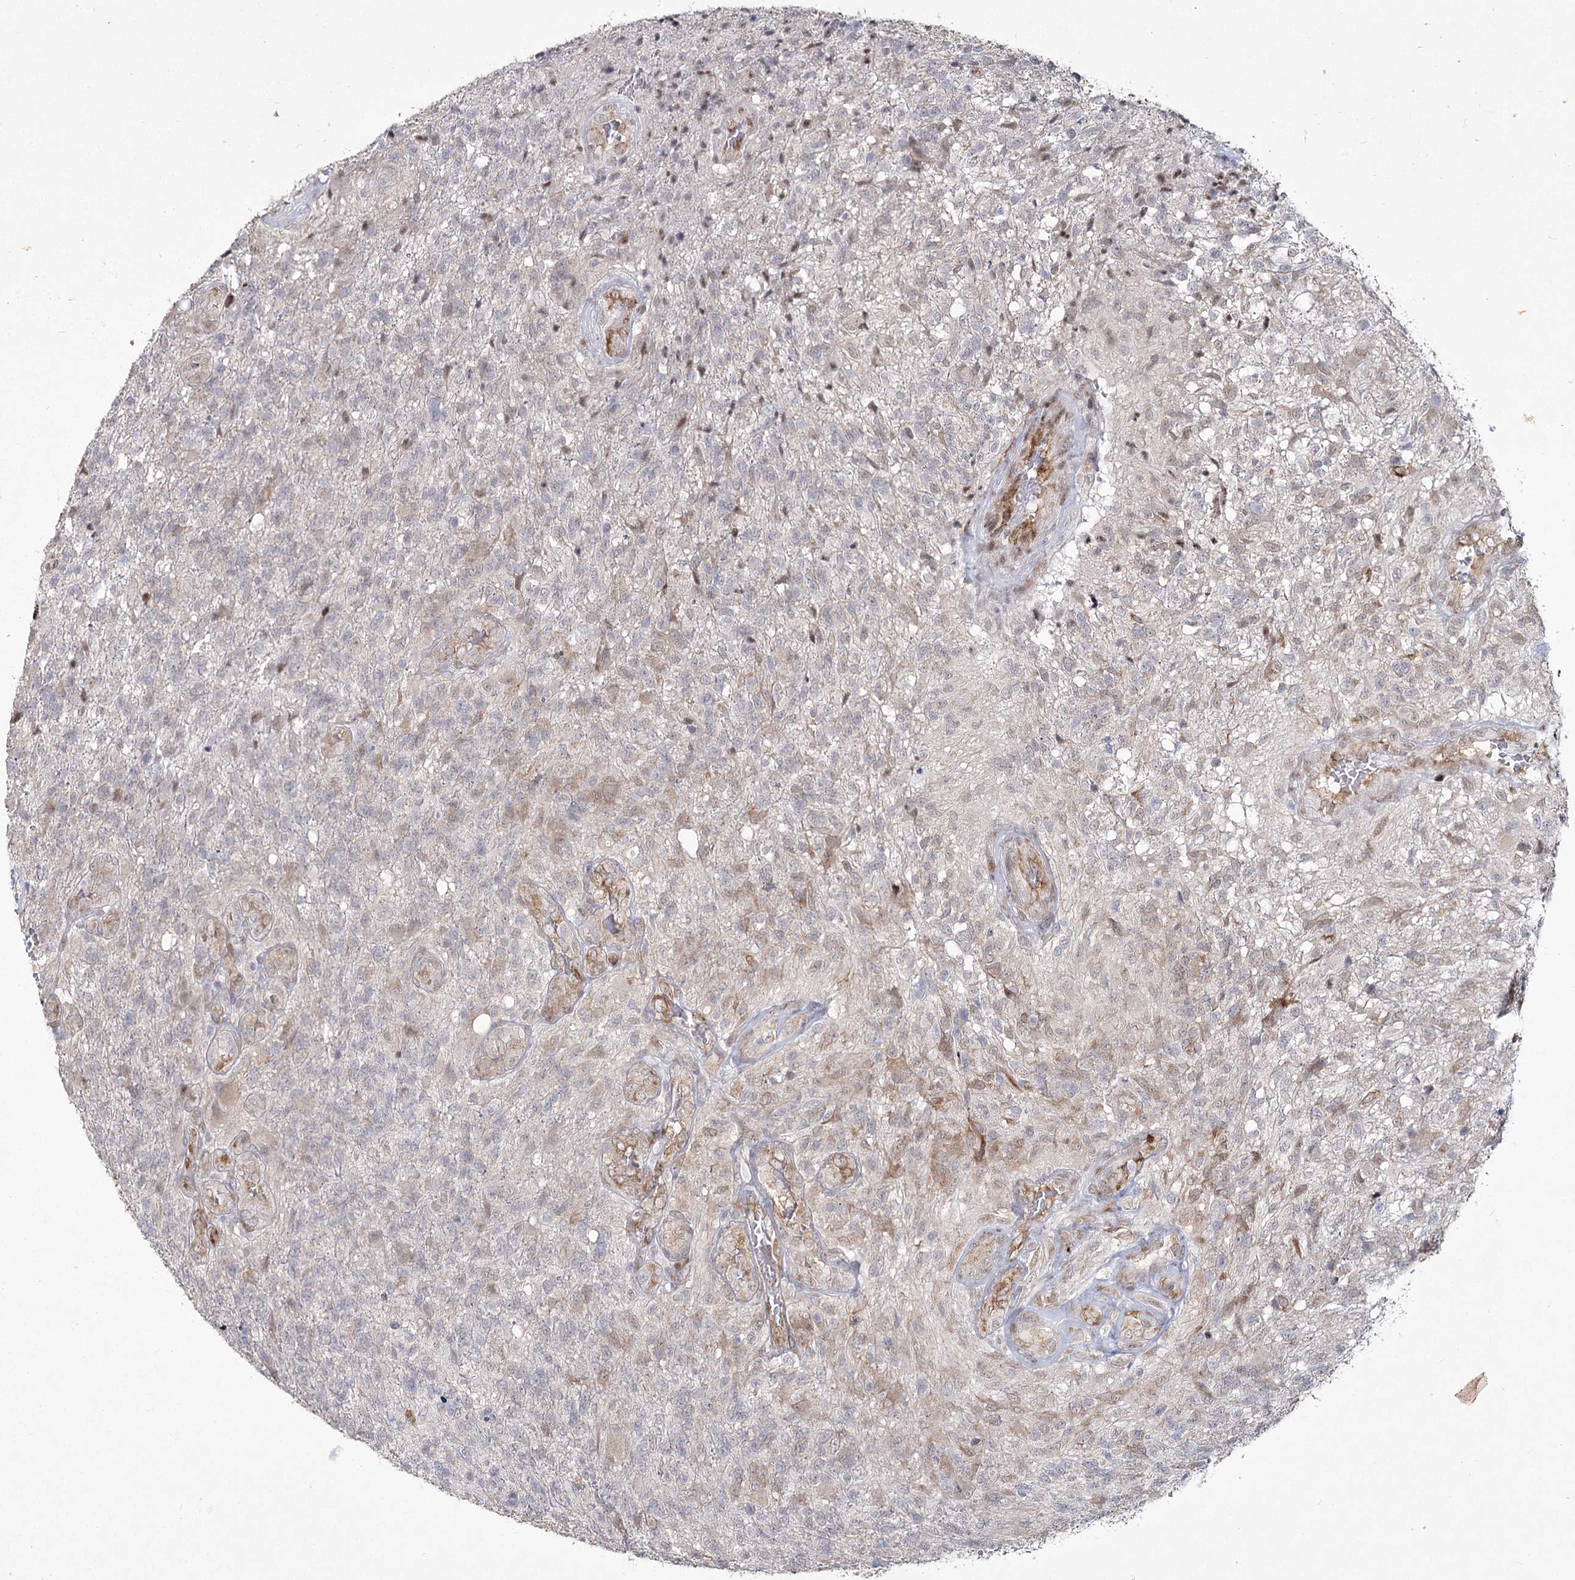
{"staining": {"intensity": "negative", "quantity": "none", "location": "none"}, "tissue": "glioma", "cell_type": "Tumor cells", "image_type": "cancer", "snomed": [{"axis": "morphology", "description": "Glioma, malignant, High grade"}, {"axis": "topography", "description": "Brain"}], "caption": "The image reveals no staining of tumor cells in glioma.", "gene": "YBX3", "patient": {"sex": "male", "age": 56}}